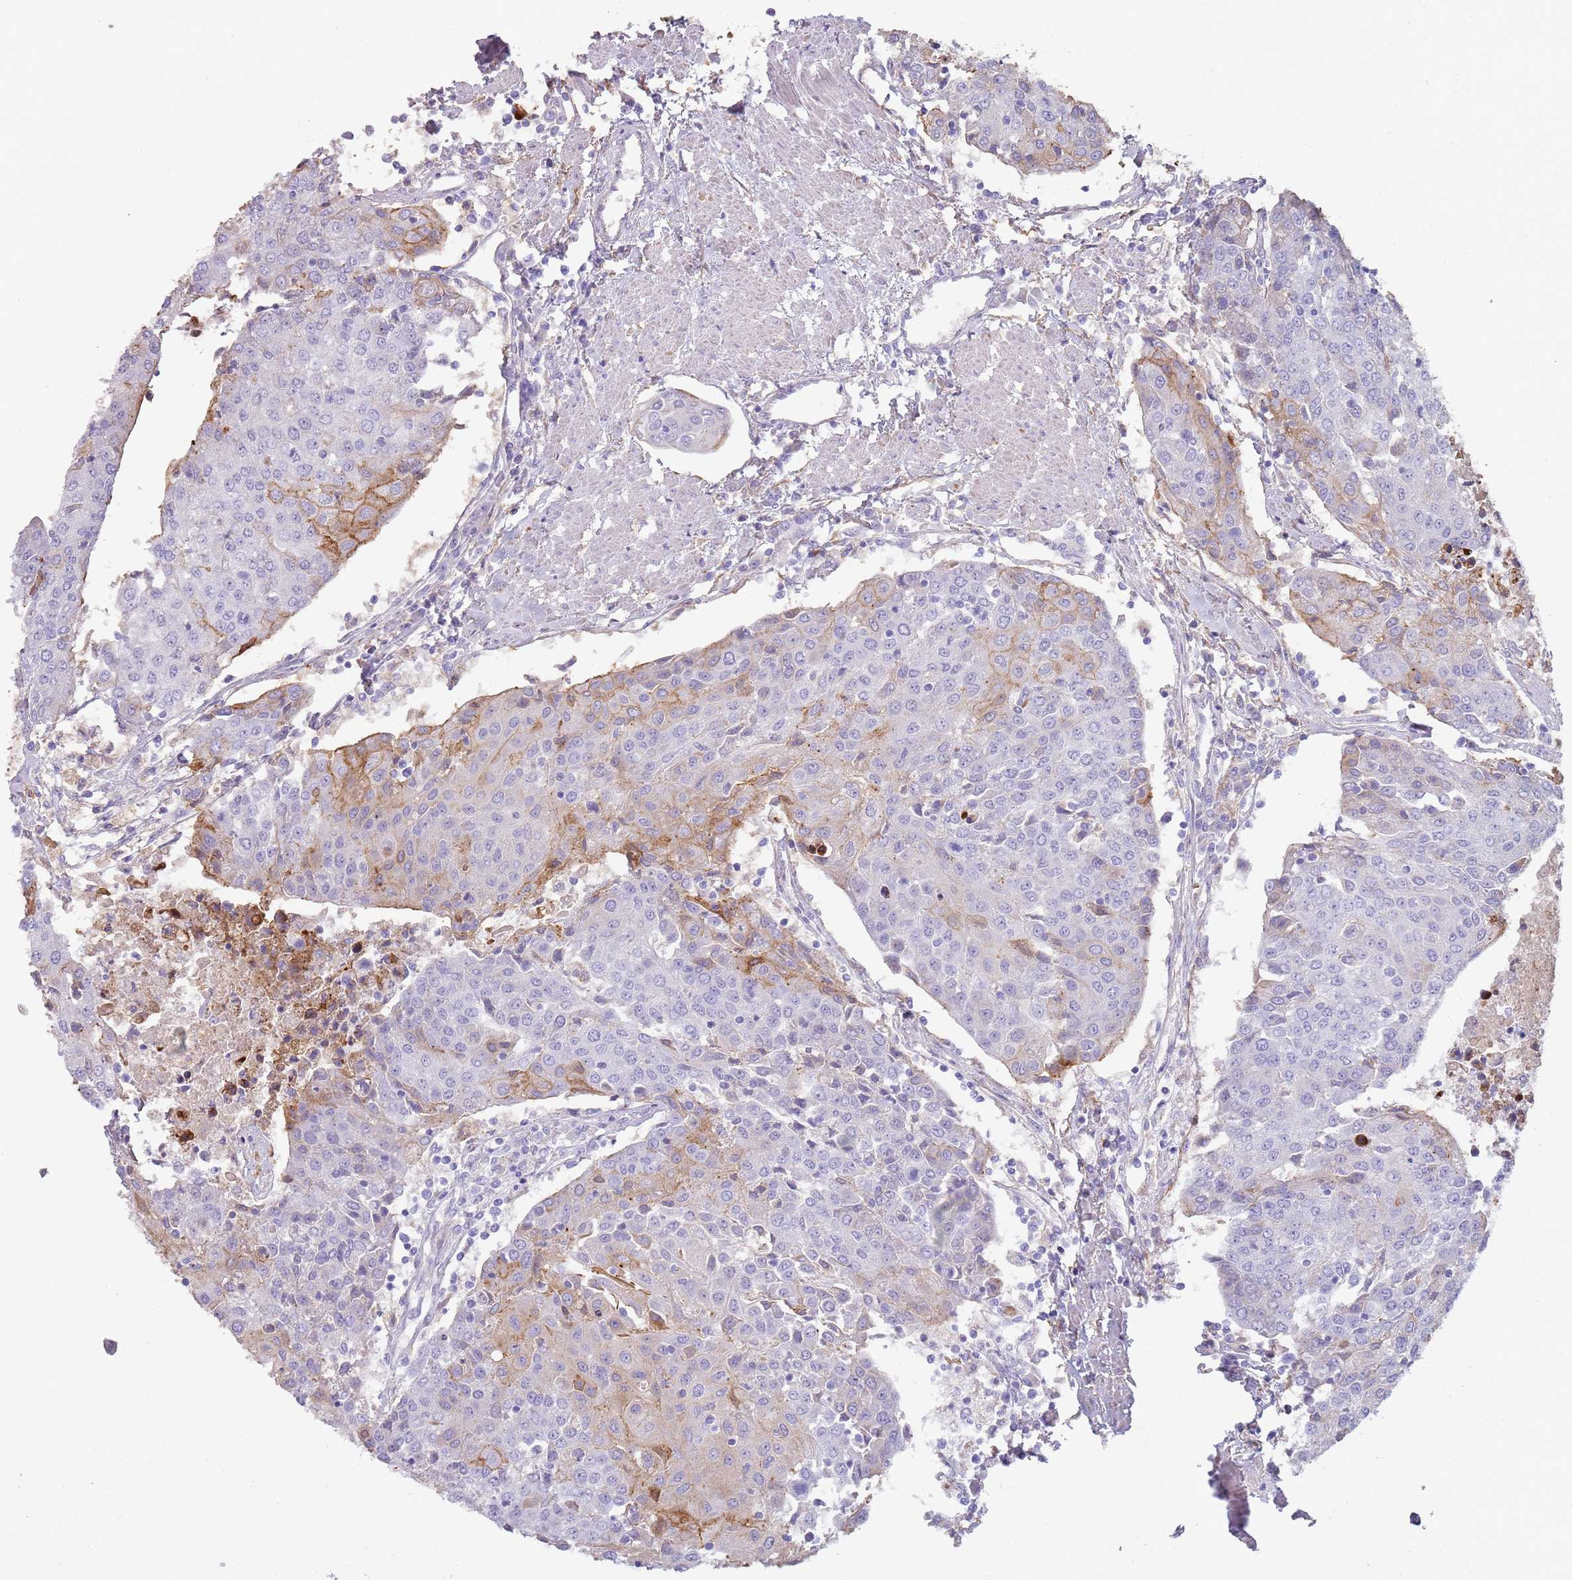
{"staining": {"intensity": "weak", "quantity": "<25%", "location": "cytoplasmic/membranous"}, "tissue": "urothelial cancer", "cell_type": "Tumor cells", "image_type": "cancer", "snomed": [{"axis": "morphology", "description": "Urothelial carcinoma, High grade"}, {"axis": "topography", "description": "Urinary bladder"}], "caption": "This image is of urothelial cancer stained with IHC to label a protein in brown with the nuclei are counter-stained blue. There is no expression in tumor cells.", "gene": "NBPF3", "patient": {"sex": "female", "age": 85}}